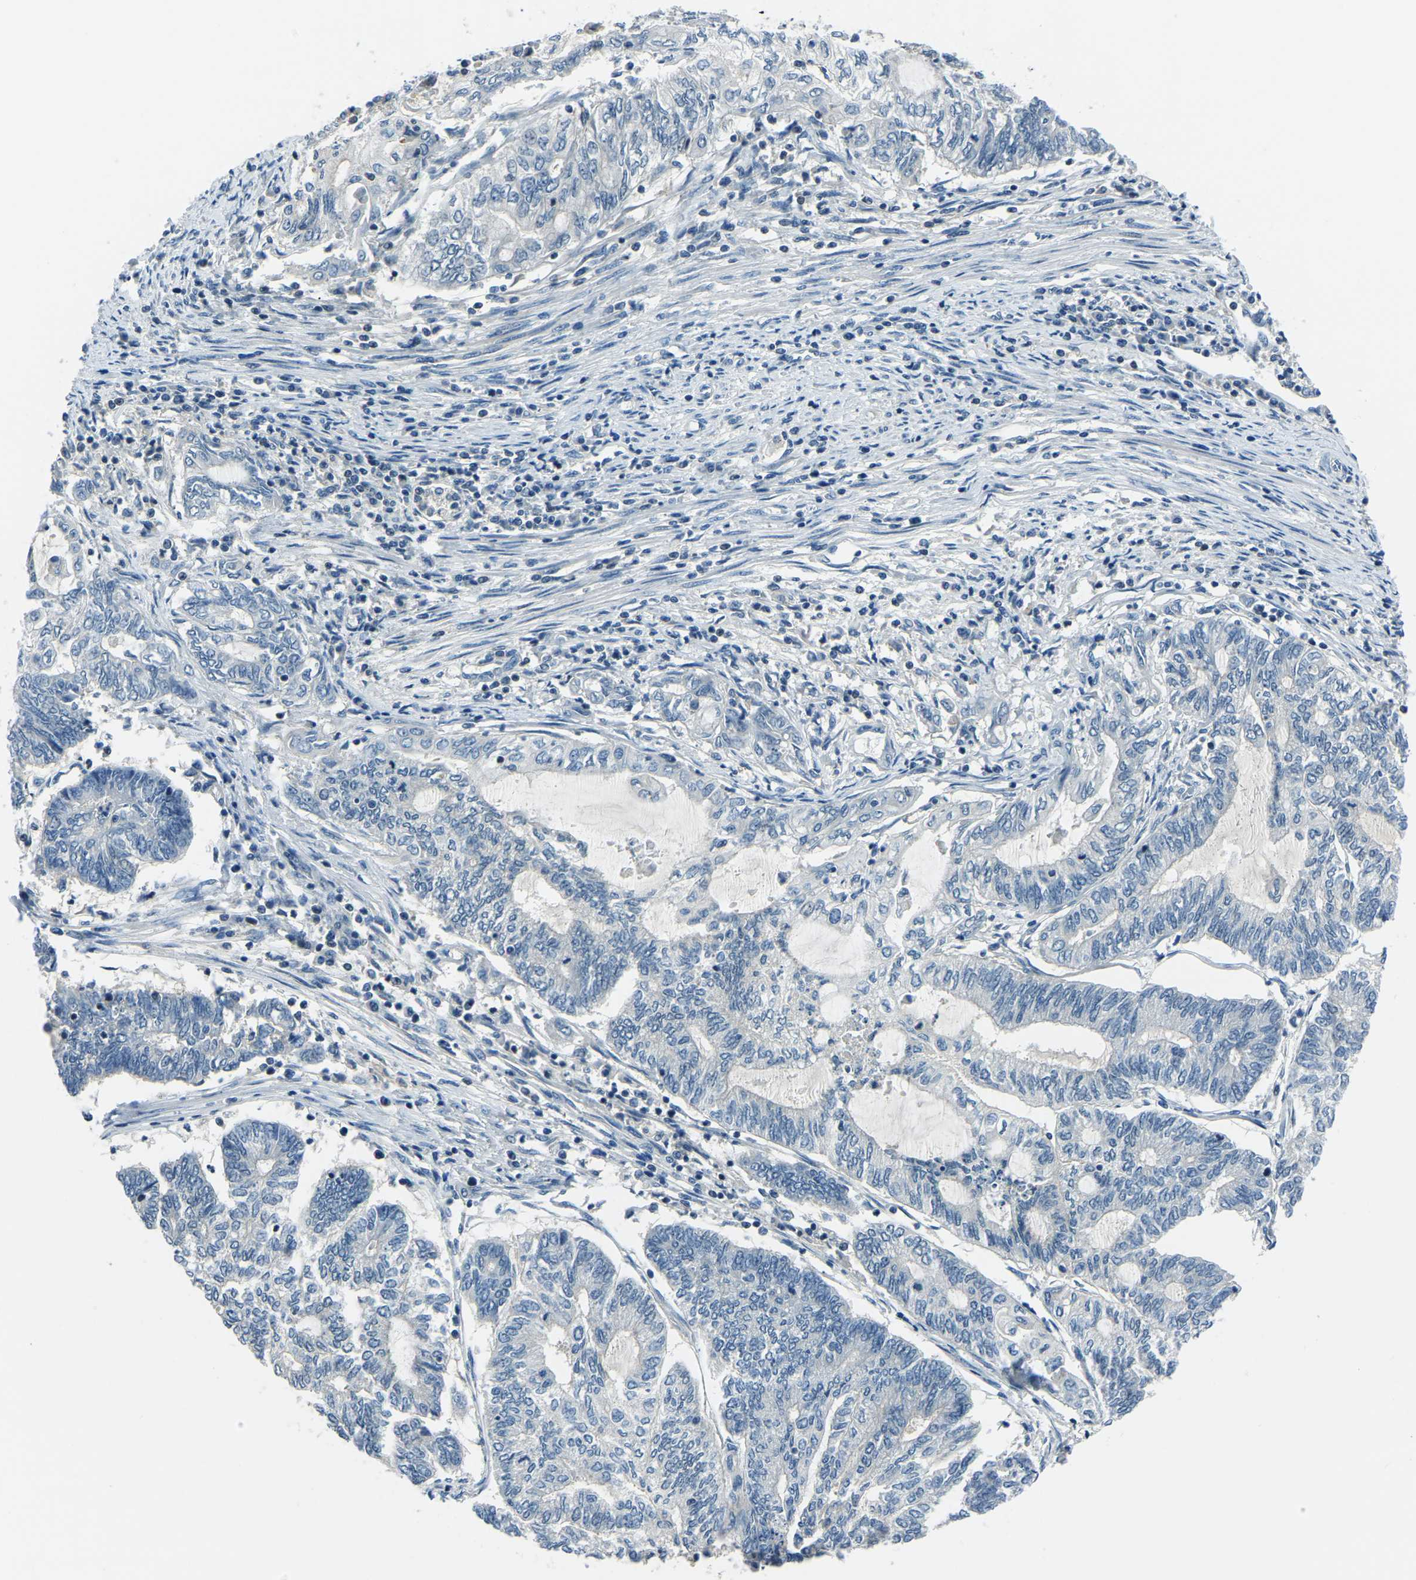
{"staining": {"intensity": "negative", "quantity": "none", "location": "none"}, "tissue": "endometrial cancer", "cell_type": "Tumor cells", "image_type": "cancer", "snomed": [{"axis": "morphology", "description": "Adenocarcinoma, NOS"}, {"axis": "topography", "description": "Uterus"}, {"axis": "topography", "description": "Endometrium"}], "caption": "This is an immunohistochemistry image of human adenocarcinoma (endometrial). There is no positivity in tumor cells.", "gene": "RRP1", "patient": {"sex": "female", "age": 70}}